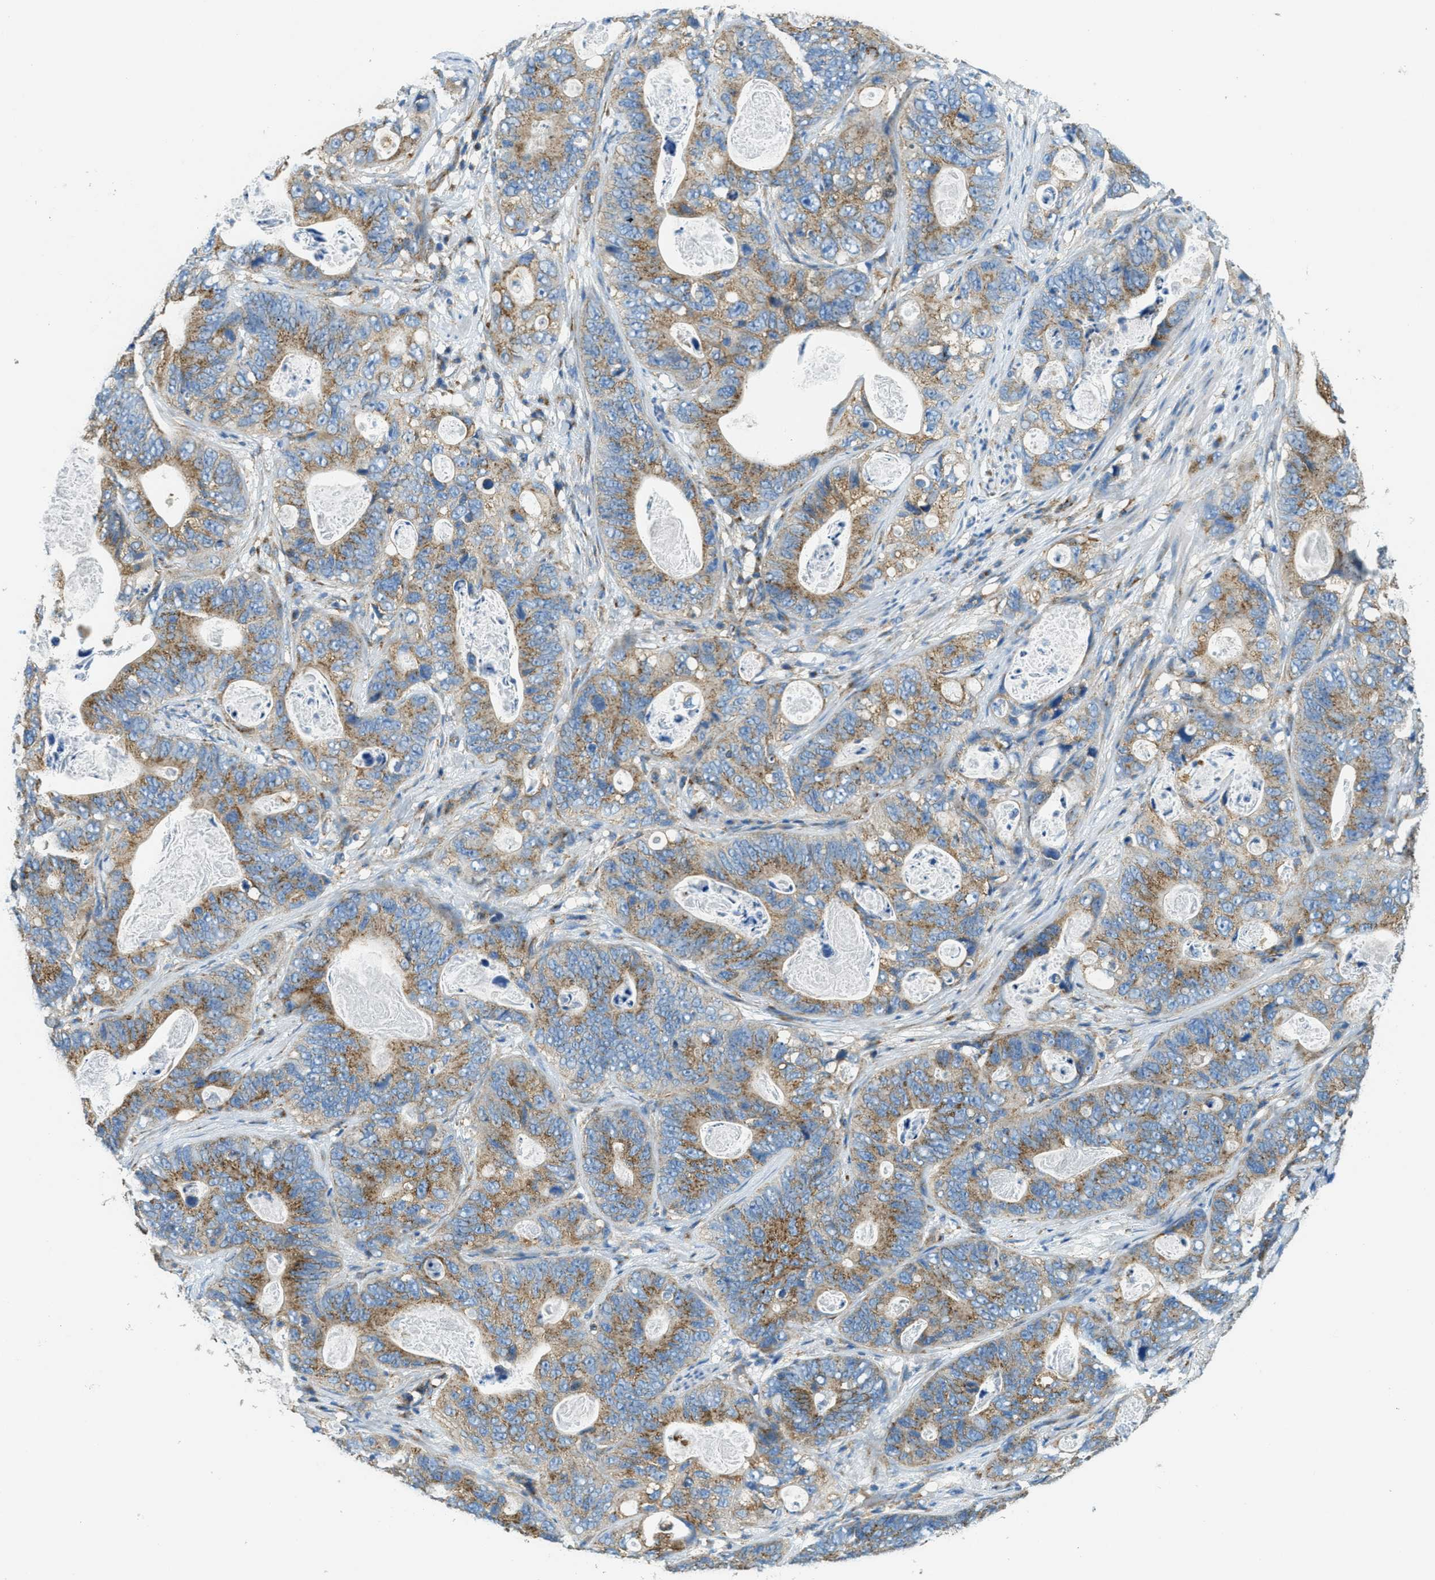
{"staining": {"intensity": "moderate", "quantity": ">75%", "location": "cytoplasmic/membranous"}, "tissue": "stomach cancer", "cell_type": "Tumor cells", "image_type": "cancer", "snomed": [{"axis": "morphology", "description": "Adenocarcinoma, NOS"}, {"axis": "topography", "description": "Stomach"}], "caption": "Protein expression analysis of adenocarcinoma (stomach) displays moderate cytoplasmic/membranous staining in about >75% of tumor cells.", "gene": "AP2B1", "patient": {"sex": "female", "age": 89}}